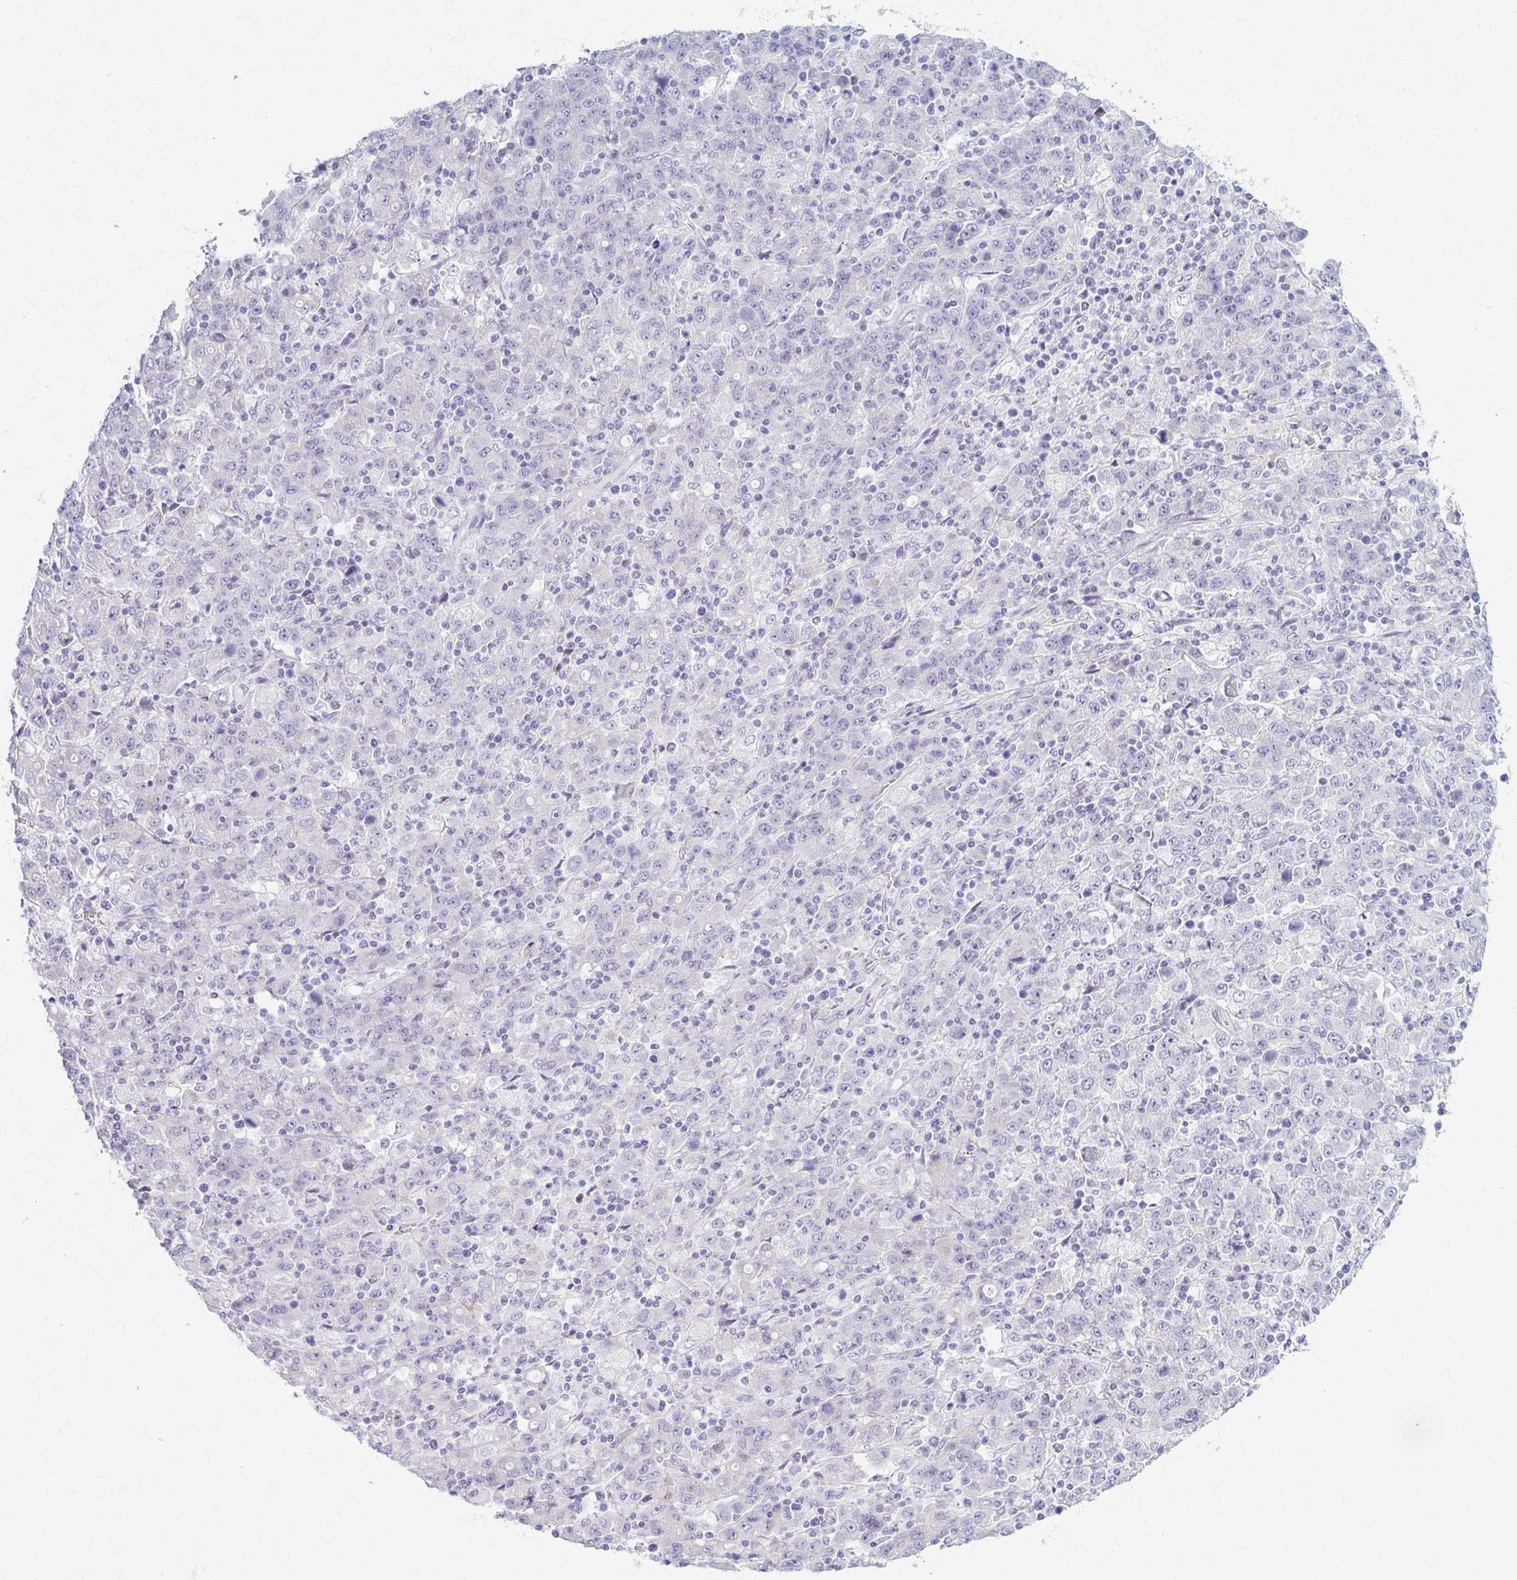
{"staining": {"intensity": "negative", "quantity": "none", "location": "none"}, "tissue": "stomach cancer", "cell_type": "Tumor cells", "image_type": "cancer", "snomed": [{"axis": "morphology", "description": "Adenocarcinoma, NOS"}, {"axis": "topography", "description": "Stomach, upper"}], "caption": "DAB (3,3'-diaminobenzidine) immunohistochemical staining of human adenocarcinoma (stomach) demonstrates no significant positivity in tumor cells.", "gene": "PRKRA", "patient": {"sex": "male", "age": 69}}